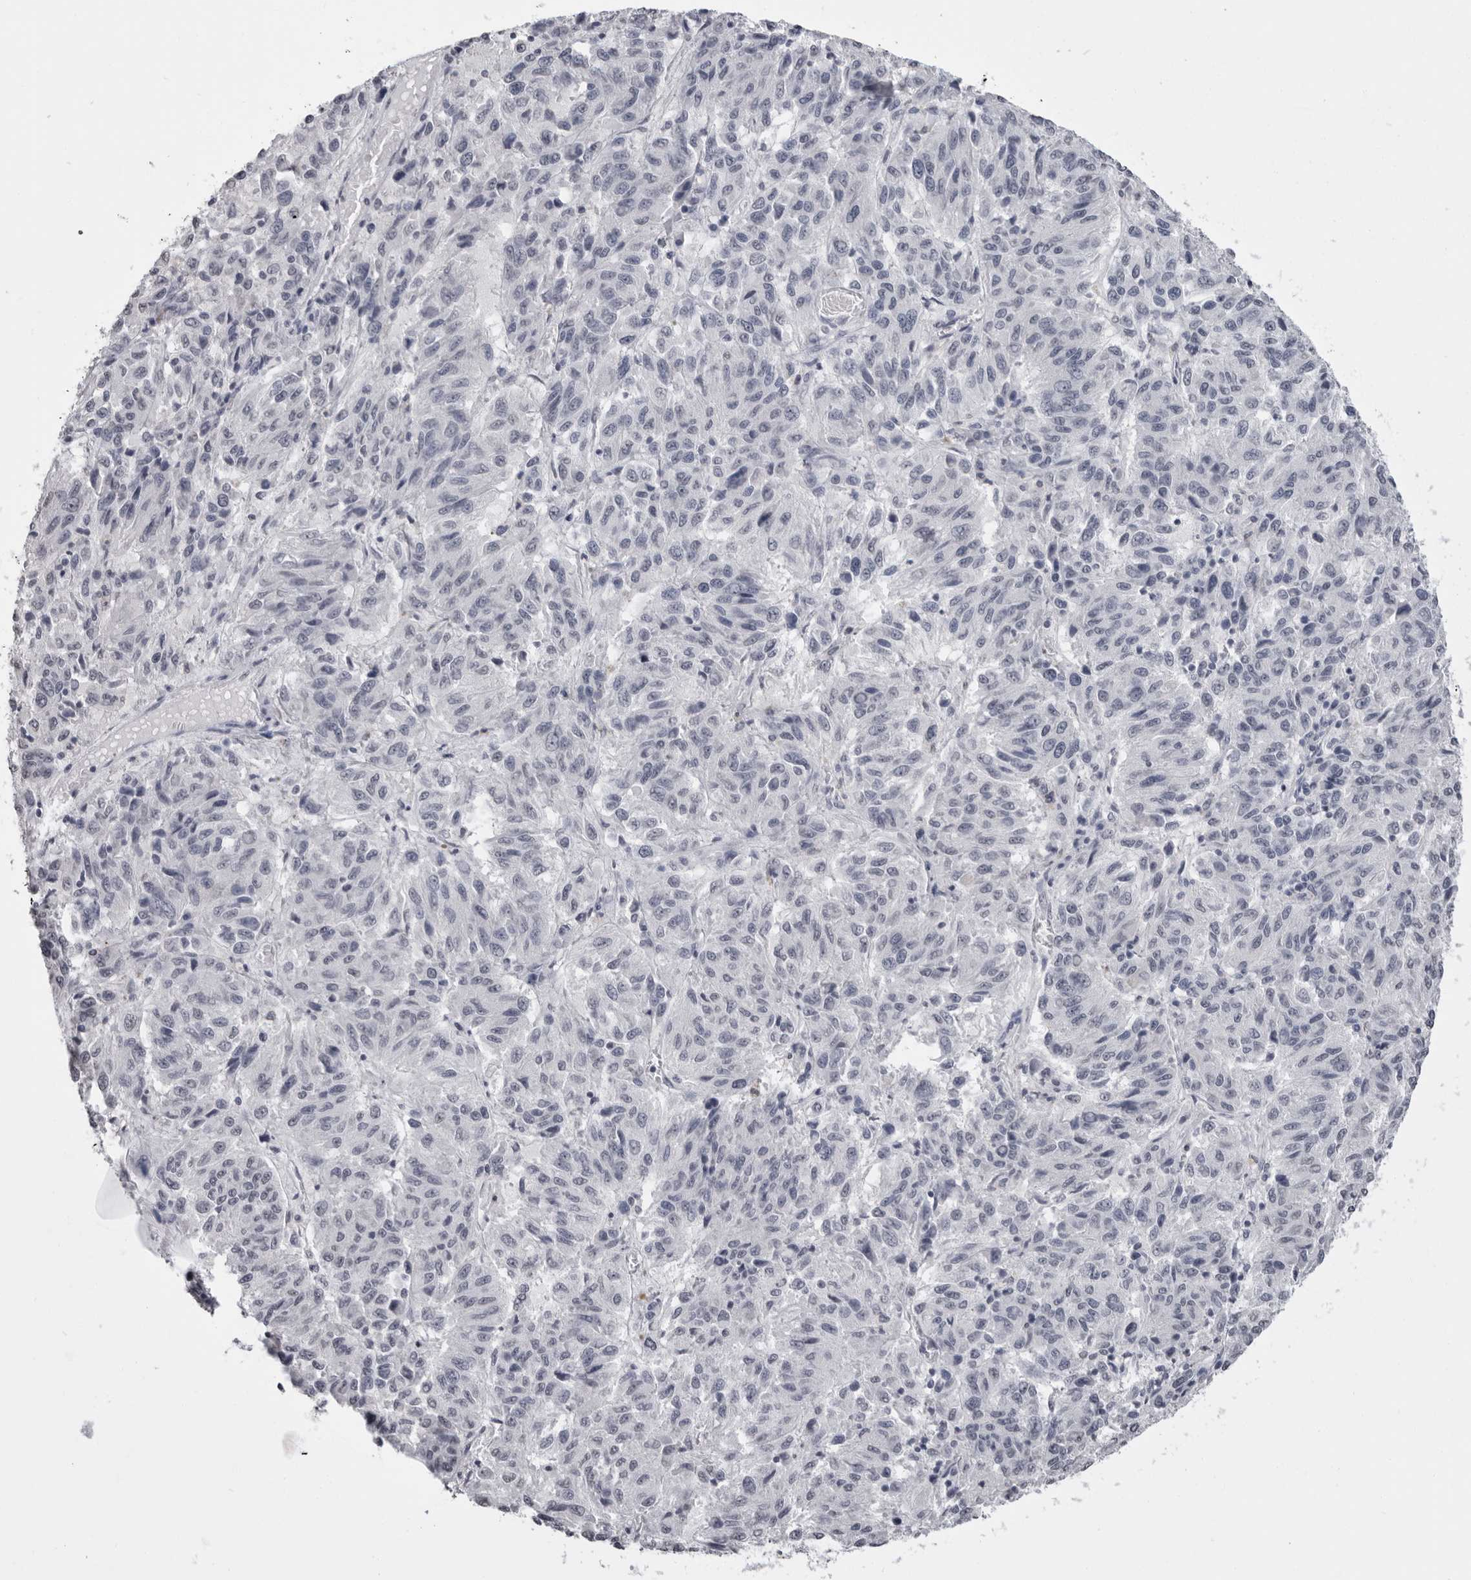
{"staining": {"intensity": "negative", "quantity": "none", "location": "none"}, "tissue": "melanoma", "cell_type": "Tumor cells", "image_type": "cancer", "snomed": [{"axis": "morphology", "description": "Malignant melanoma, NOS"}, {"axis": "topography", "description": "Skin"}], "caption": "This is an immunohistochemistry (IHC) photomicrograph of human melanoma. There is no expression in tumor cells.", "gene": "HEPACAM", "patient": {"sex": "female", "age": 82}}